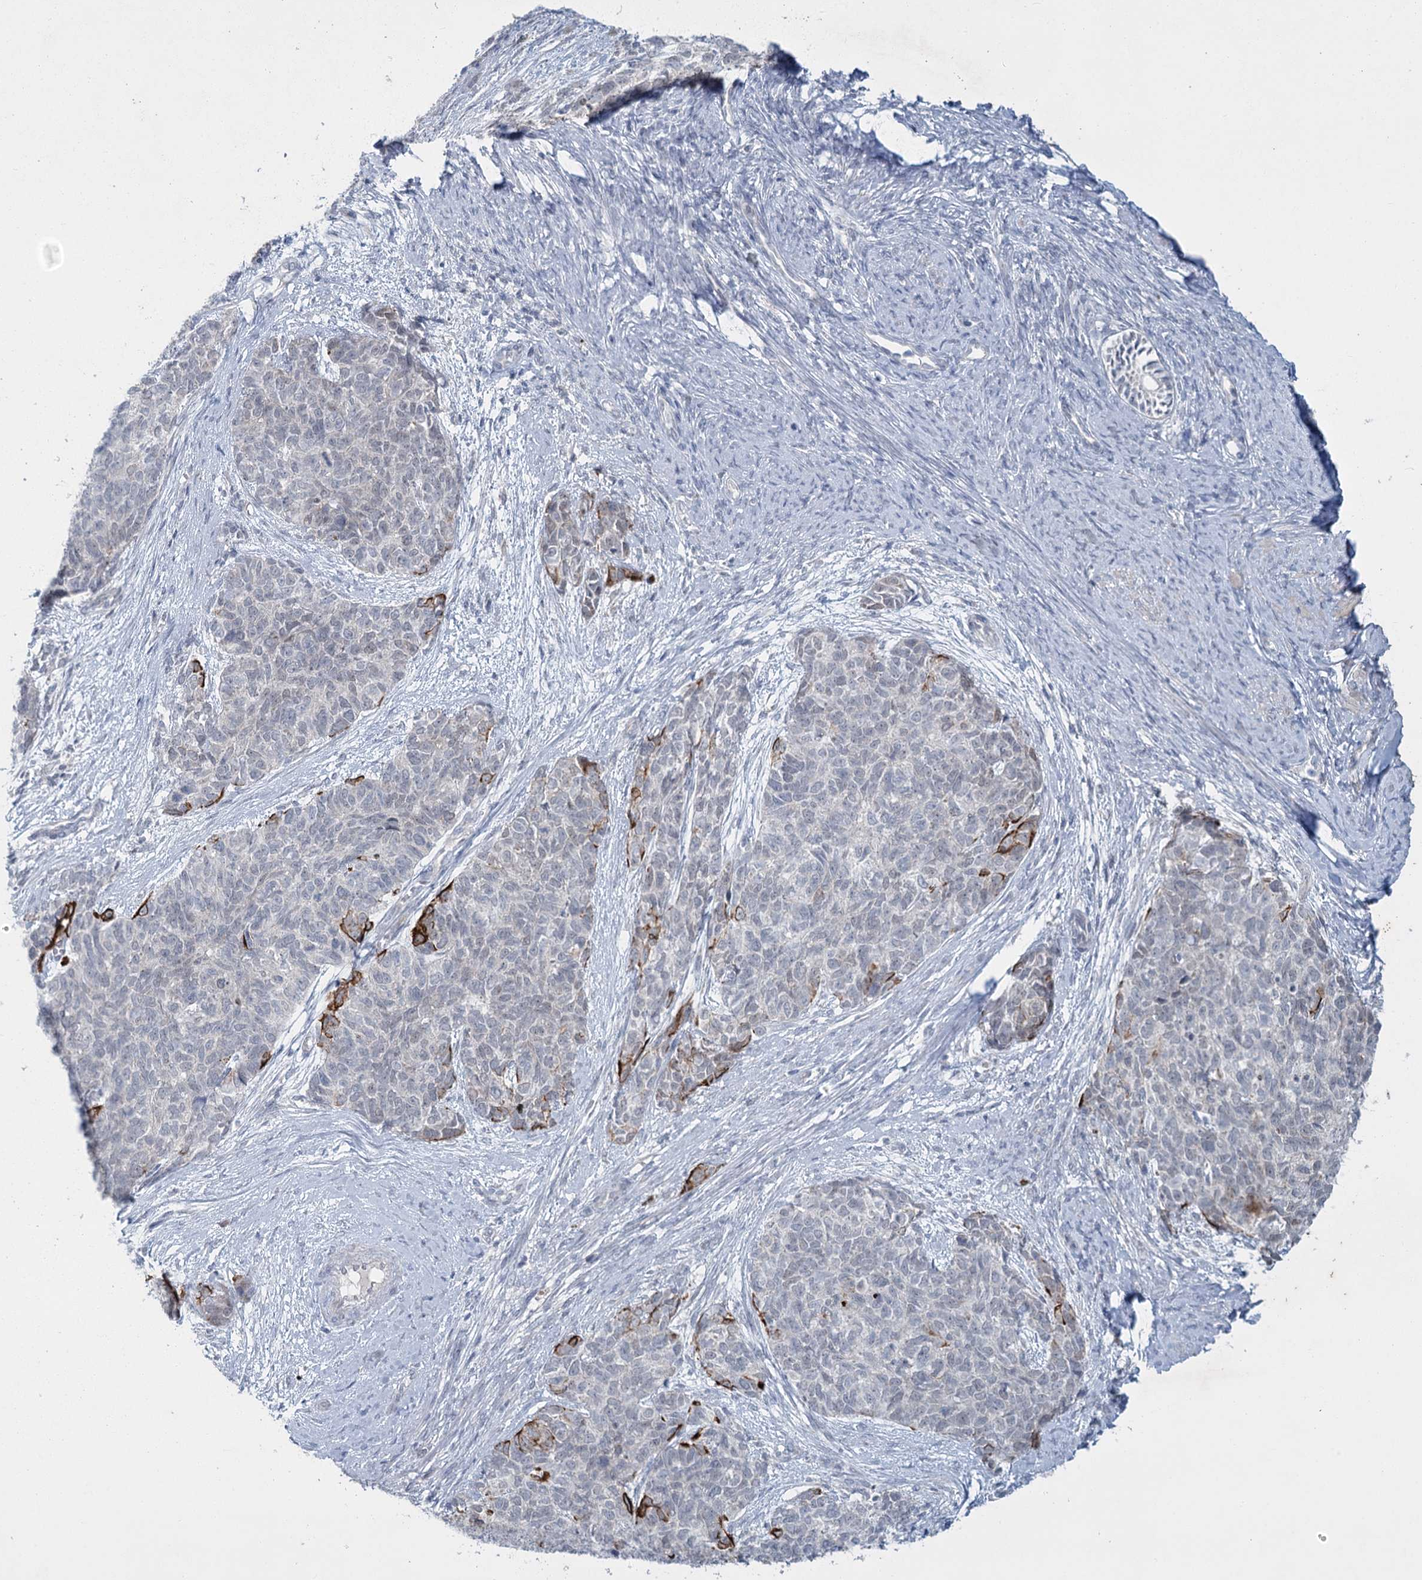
{"staining": {"intensity": "strong", "quantity": "<25%", "location": "cytoplasmic/membranous"}, "tissue": "cervical cancer", "cell_type": "Tumor cells", "image_type": "cancer", "snomed": [{"axis": "morphology", "description": "Squamous cell carcinoma, NOS"}, {"axis": "topography", "description": "Cervix"}], "caption": "Strong cytoplasmic/membranous expression is appreciated in approximately <25% of tumor cells in cervical cancer (squamous cell carcinoma). (brown staining indicates protein expression, while blue staining denotes nuclei).", "gene": "ABITRAM", "patient": {"sex": "female", "age": 63}}